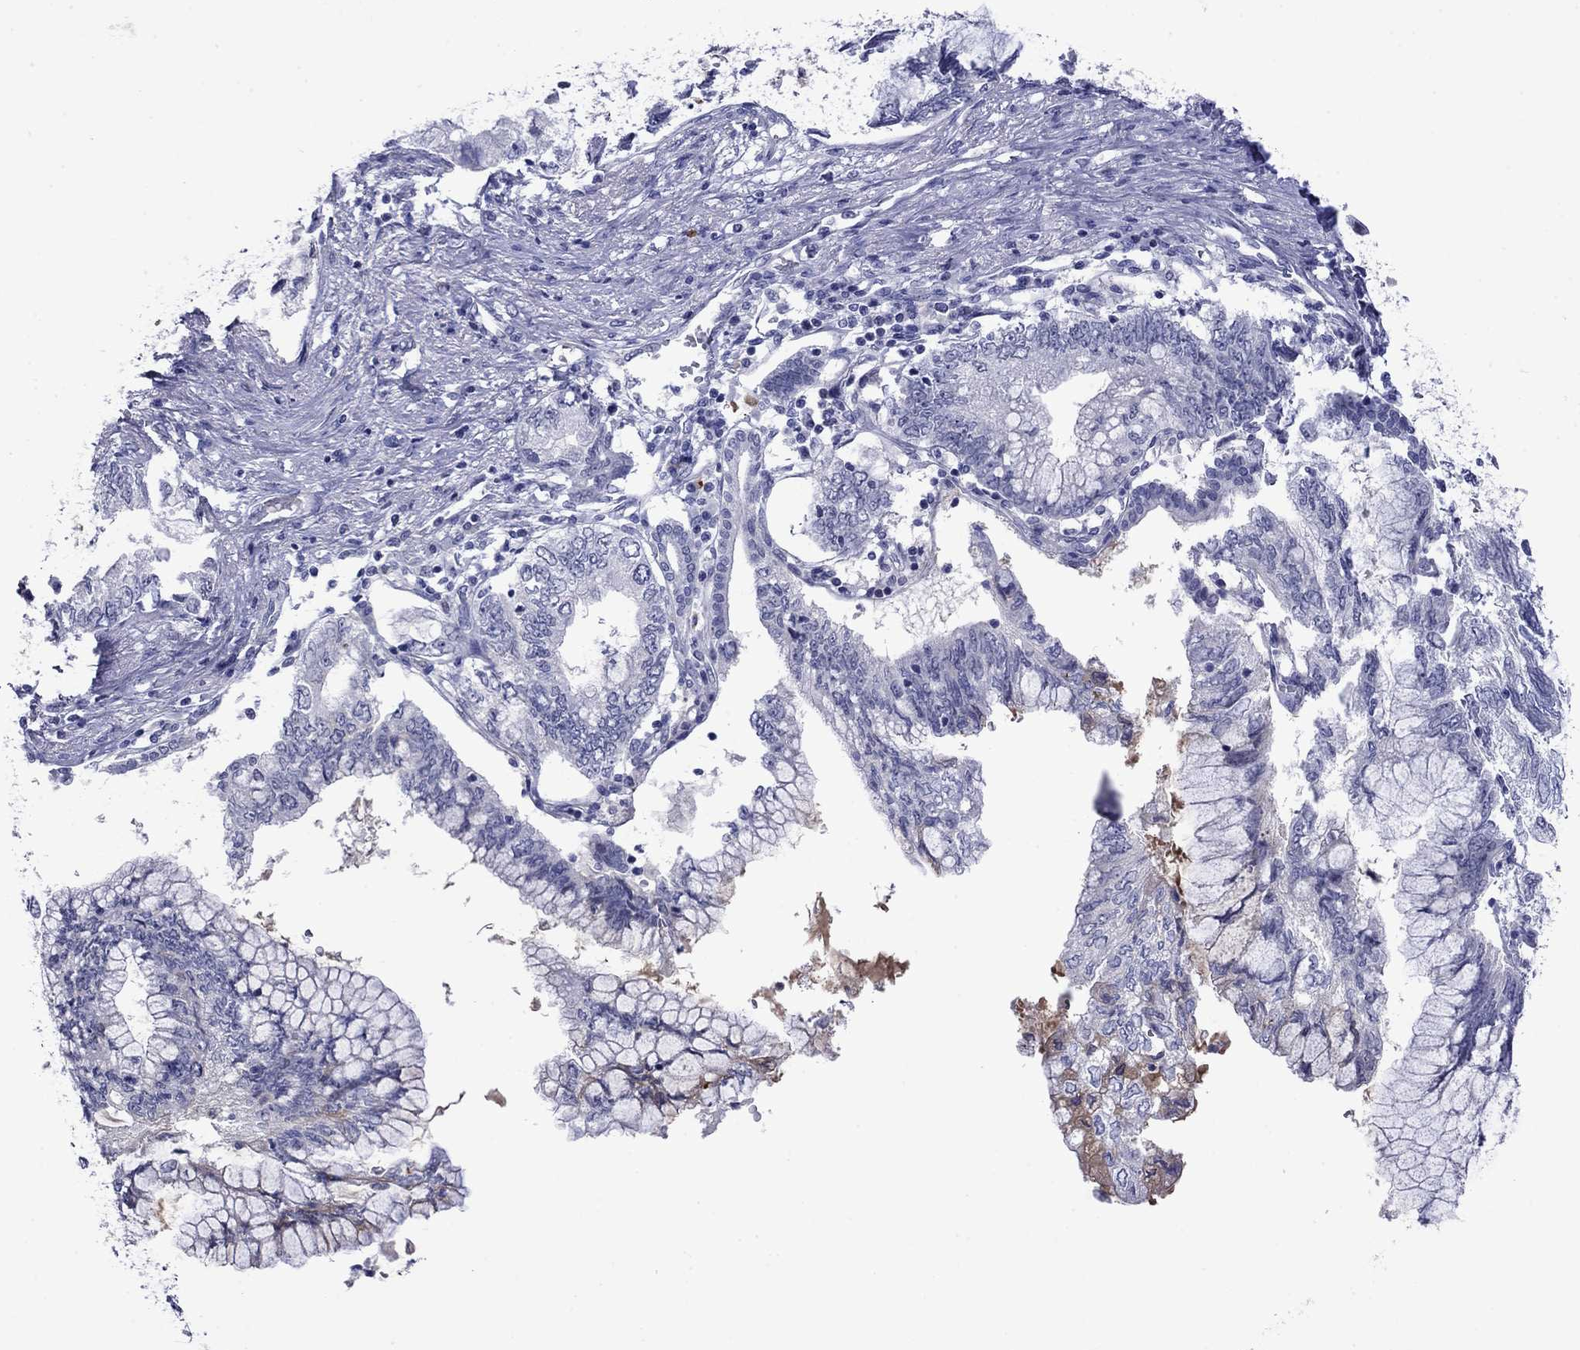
{"staining": {"intensity": "negative", "quantity": "none", "location": "none"}, "tissue": "pancreatic cancer", "cell_type": "Tumor cells", "image_type": "cancer", "snomed": [{"axis": "morphology", "description": "Adenocarcinoma, NOS"}, {"axis": "topography", "description": "Pancreas"}], "caption": "Immunohistochemical staining of human adenocarcinoma (pancreatic) reveals no significant positivity in tumor cells.", "gene": "APOA2", "patient": {"sex": "female", "age": 73}}